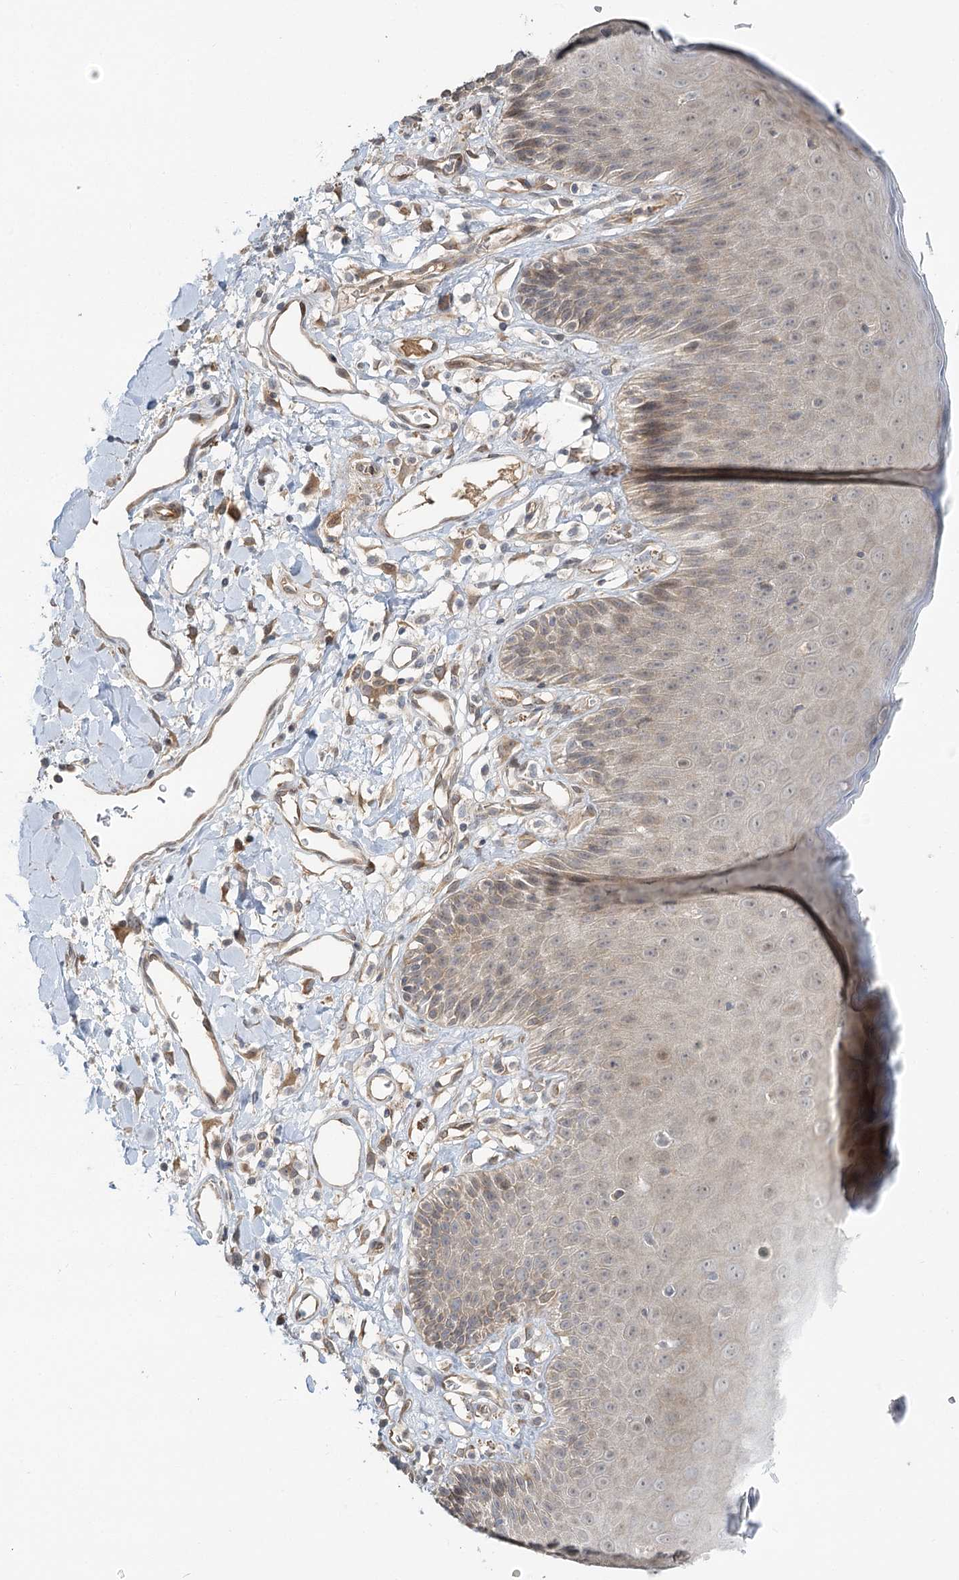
{"staining": {"intensity": "moderate", "quantity": "25%-75%", "location": "cytoplasmic/membranous"}, "tissue": "skin", "cell_type": "Epidermal cells", "image_type": "normal", "snomed": [{"axis": "morphology", "description": "Normal tissue, NOS"}, {"axis": "topography", "description": "Vulva"}], "caption": "High-magnification brightfield microscopy of benign skin stained with DAB (brown) and counterstained with hematoxylin (blue). epidermal cells exhibit moderate cytoplasmic/membranous positivity is present in about25%-75% of cells. The staining is performed using DAB (3,3'-diaminobenzidine) brown chromogen to label protein expression. The nuclei are counter-stained blue using hematoxylin.", "gene": "GUCY2C", "patient": {"sex": "female", "age": 68}}